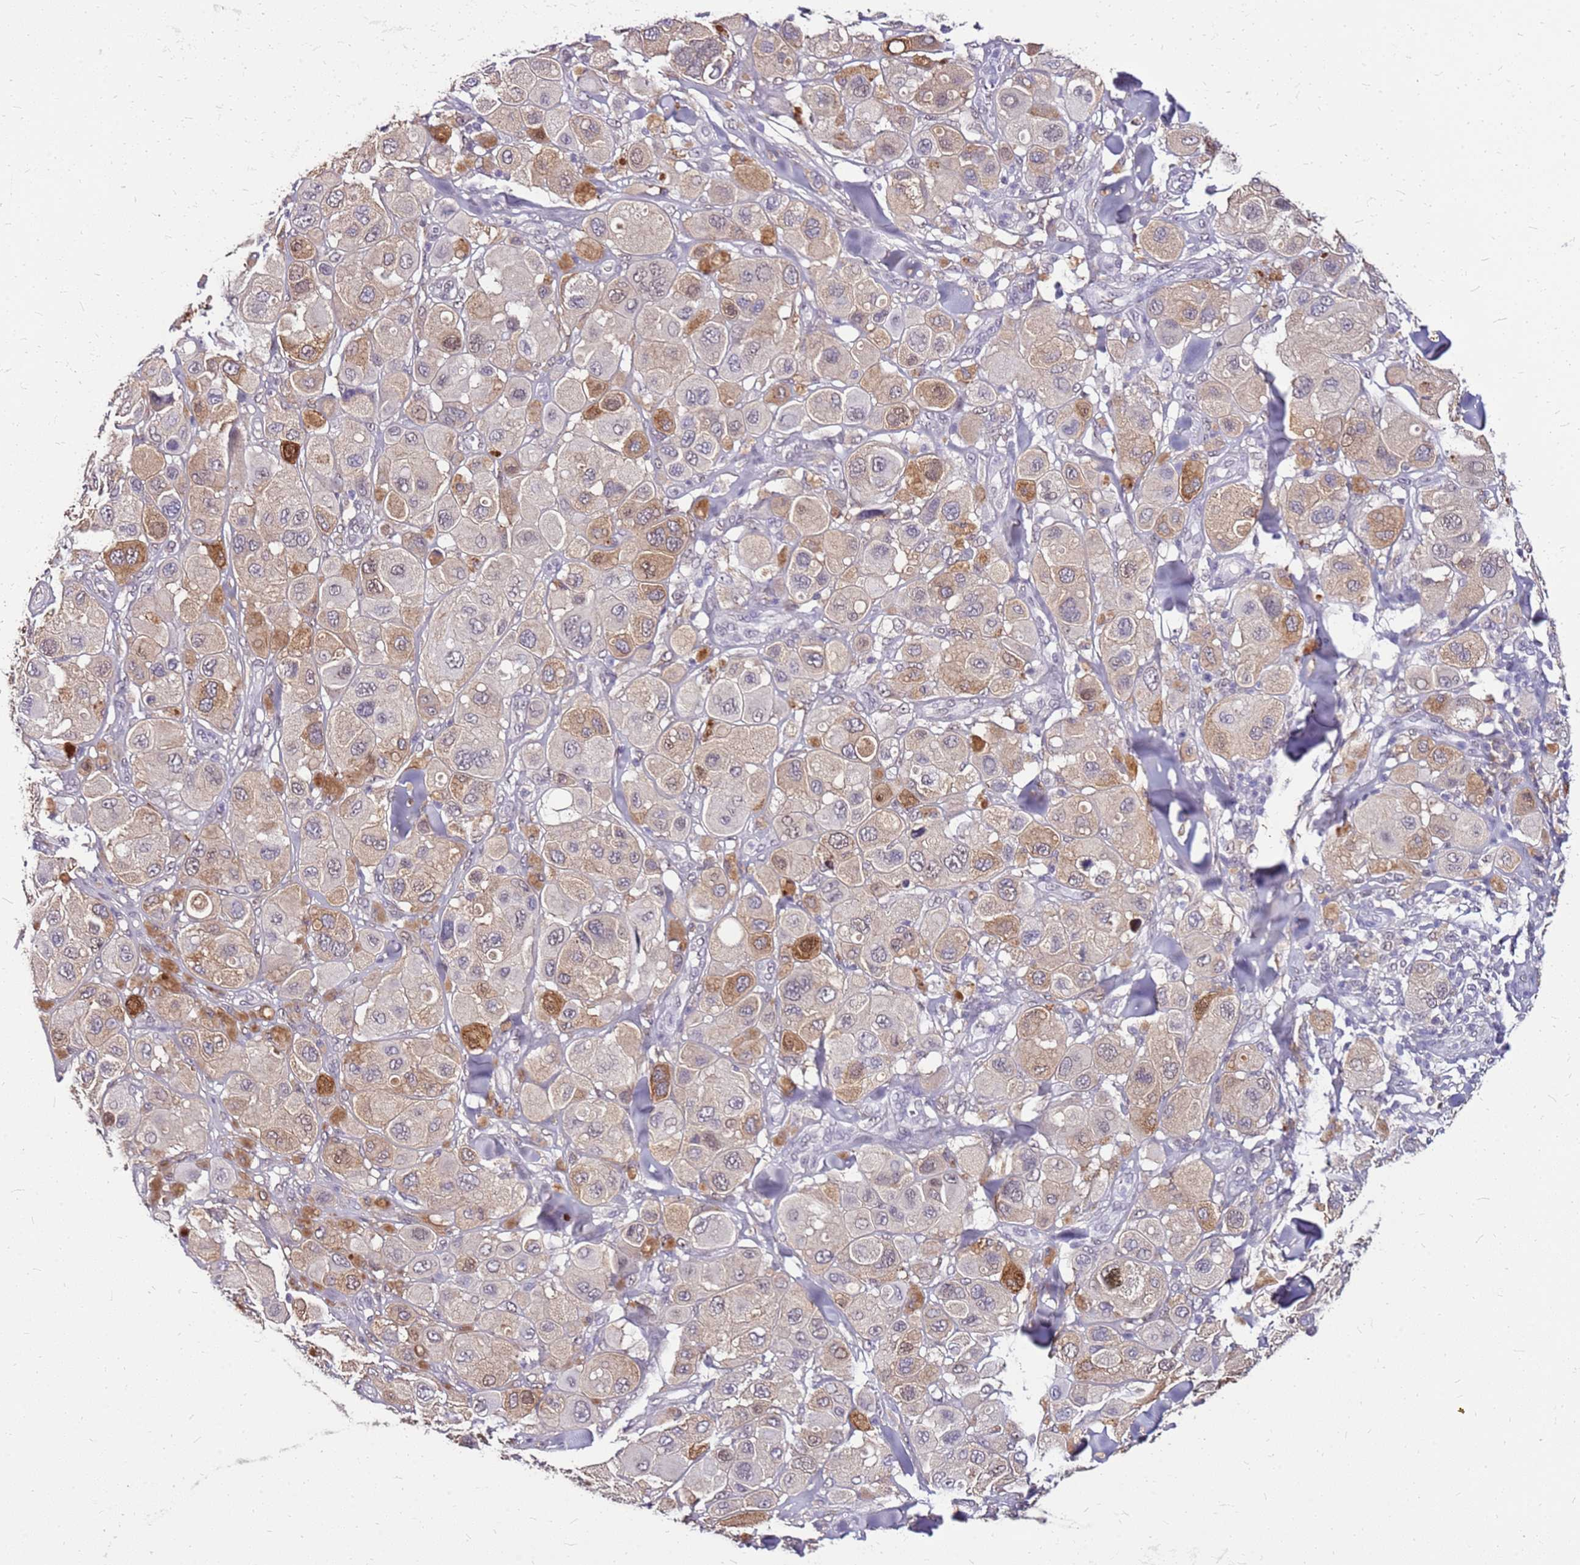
{"staining": {"intensity": "moderate", "quantity": "25%-75%", "location": "cytoplasmic/membranous,nuclear"}, "tissue": "melanoma", "cell_type": "Tumor cells", "image_type": "cancer", "snomed": [{"axis": "morphology", "description": "Malignant melanoma, Metastatic site"}, {"axis": "topography", "description": "Skin"}], "caption": "Immunohistochemistry staining of malignant melanoma (metastatic site), which demonstrates medium levels of moderate cytoplasmic/membranous and nuclear staining in about 25%-75% of tumor cells indicating moderate cytoplasmic/membranous and nuclear protein positivity. The staining was performed using DAB (brown) for protein detection and nuclei were counterstained in hematoxylin (blue).", "gene": "ALDH1A3", "patient": {"sex": "male", "age": 41}}